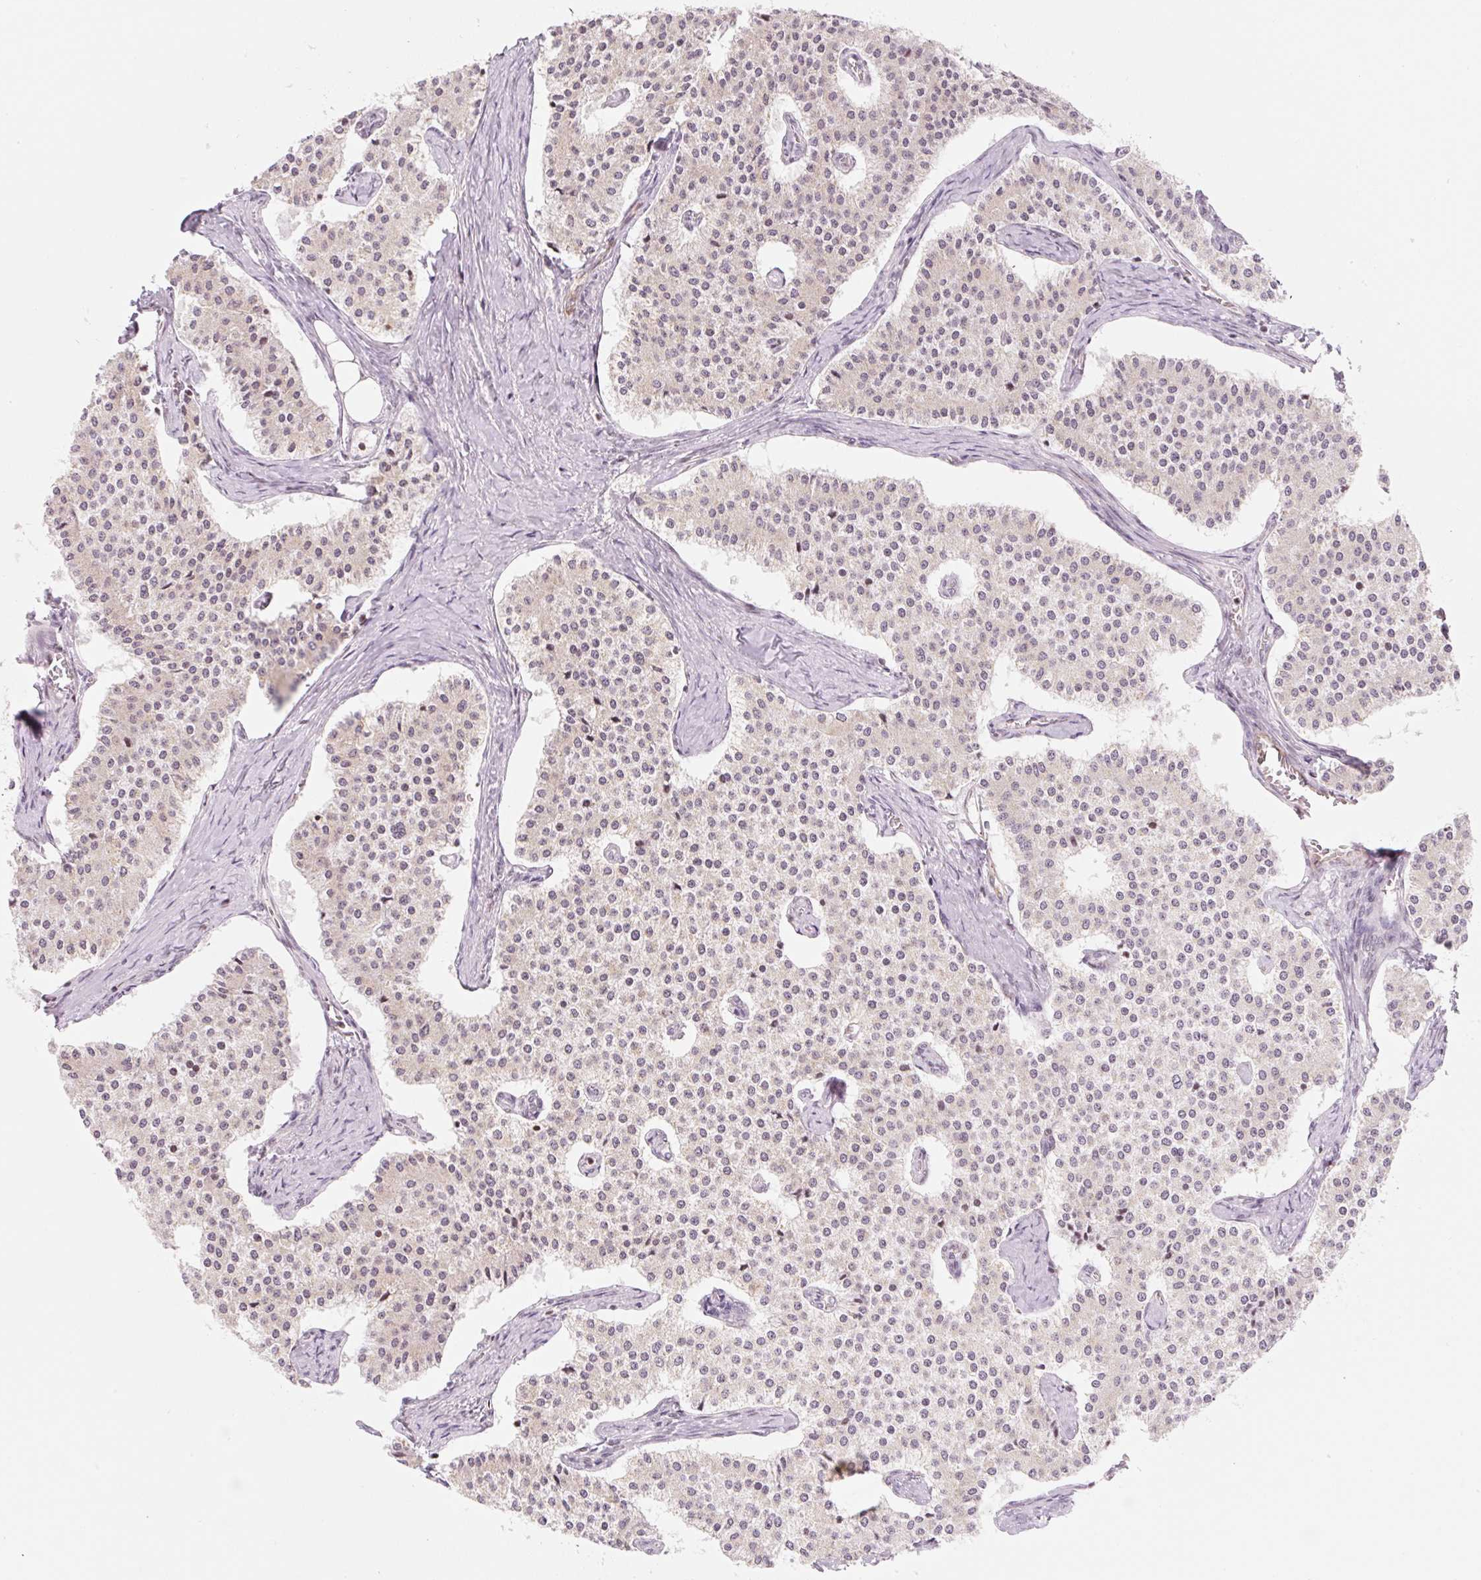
{"staining": {"intensity": "weak", "quantity": "25%-75%", "location": "nuclear"}, "tissue": "carcinoid", "cell_type": "Tumor cells", "image_type": "cancer", "snomed": [{"axis": "morphology", "description": "Carcinoid, malignant, NOS"}, {"axis": "topography", "description": "Colon"}], "caption": "Immunohistochemistry (IHC) staining of carcinoid, which shows low levels of weak nuclear expression in approximately 25%-75% of tumor cells indicating weak nuclear protein expression. The staining was performed using DAB (brown) for protein detection and nuclei were counterstained in hematoxylin (blue).", "gene": "CASKIN1", "patient": {"sex": "female", "age": 52}}